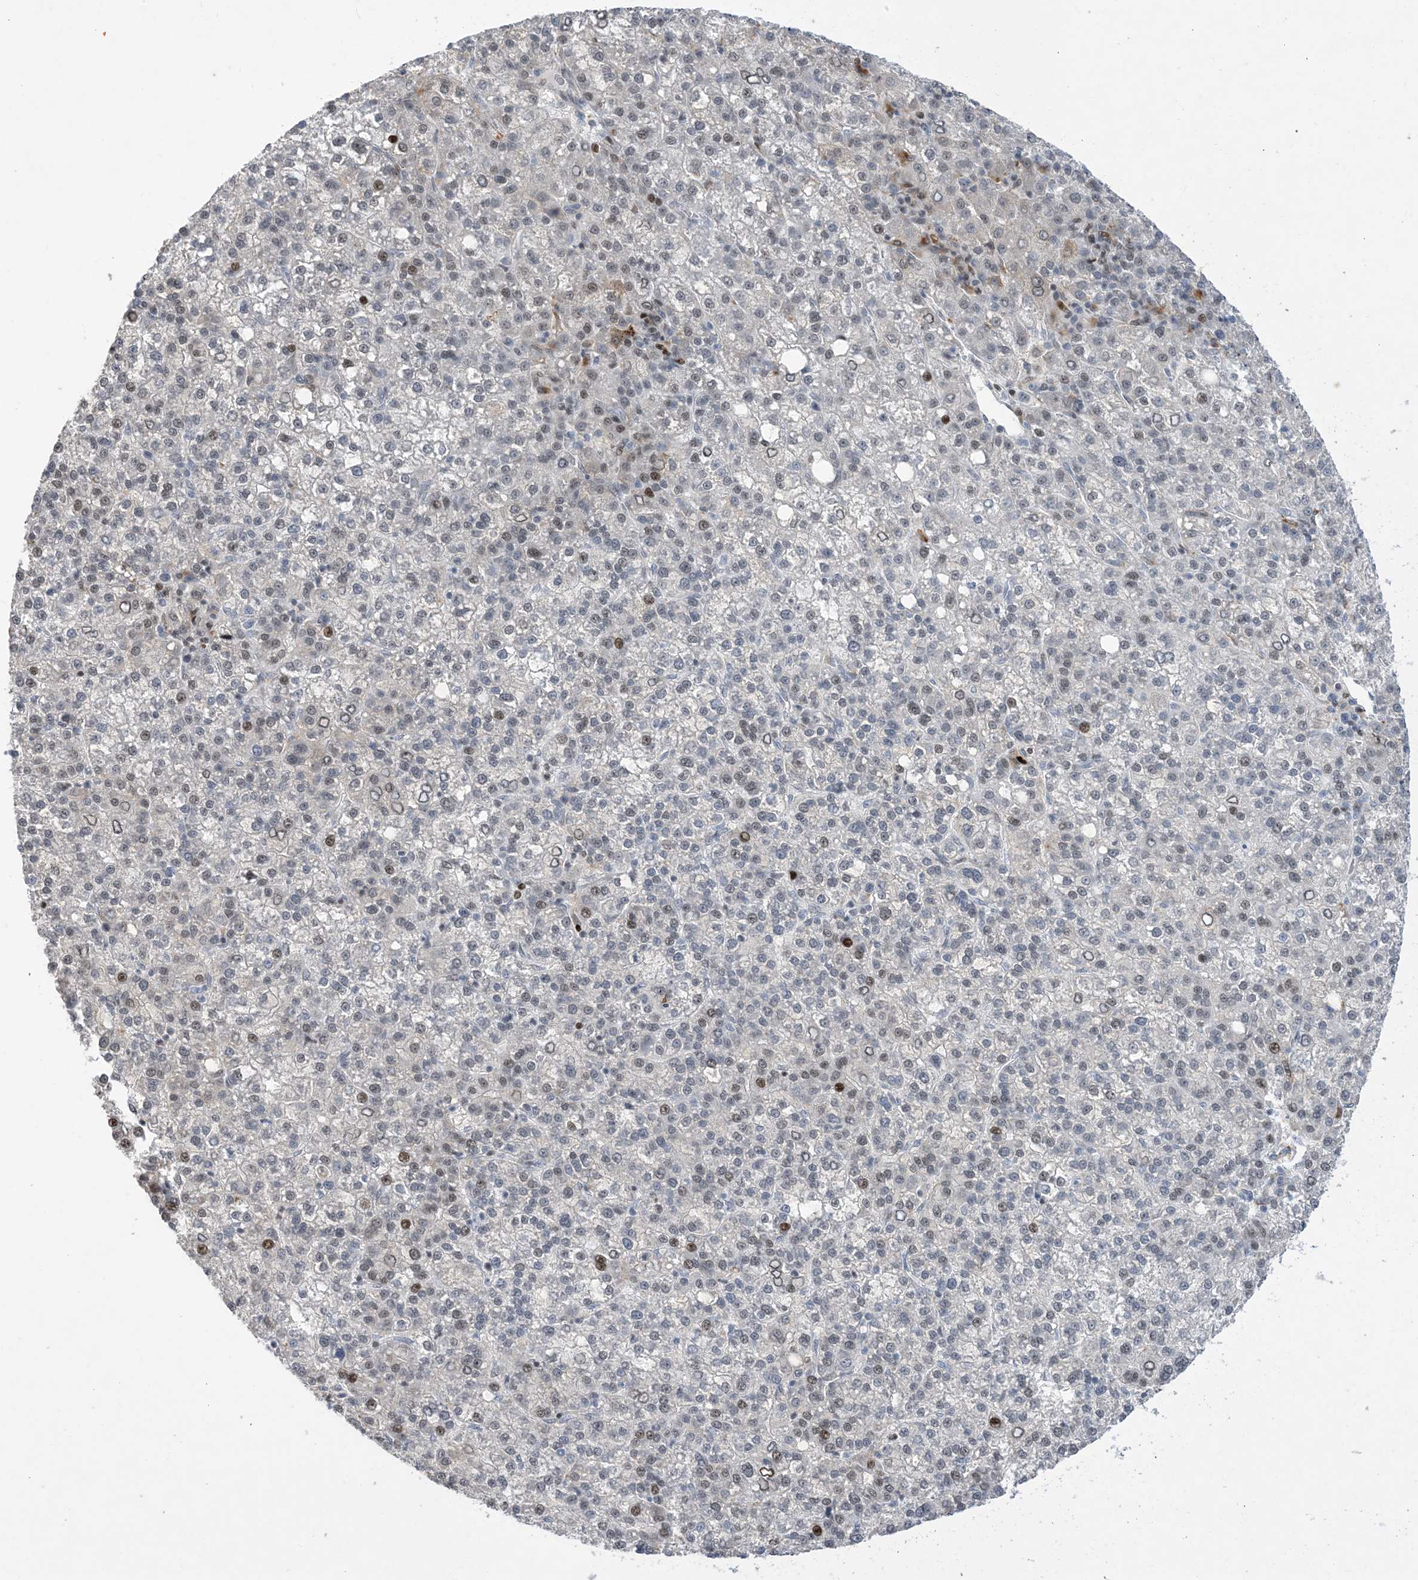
{"staining": {"intensity": "moderate", "quantity": "<25%", "location": "nuclear"}, "tissue": "liver cancer", "cell_type": "Tumor cells", "image_type": "cancer", "snomed": [{"axis": "morphology", "description": "Carcinoma, Hepatocellular, NOS"}, {"axis": "topography", "description": "Liver"}], "caption": "DAB (3,3'-diaminobenzidine) immunohistochemical staining of human hepatocellular carcinoma (liver) reveals moderate nuclear protein expression in approximately <25% of tumor cells. (DAB = brown stain, brightfield microscopy at high magnification).", "gene": "SLC25A53", "patient": {"sex": "female", "age": 58}}